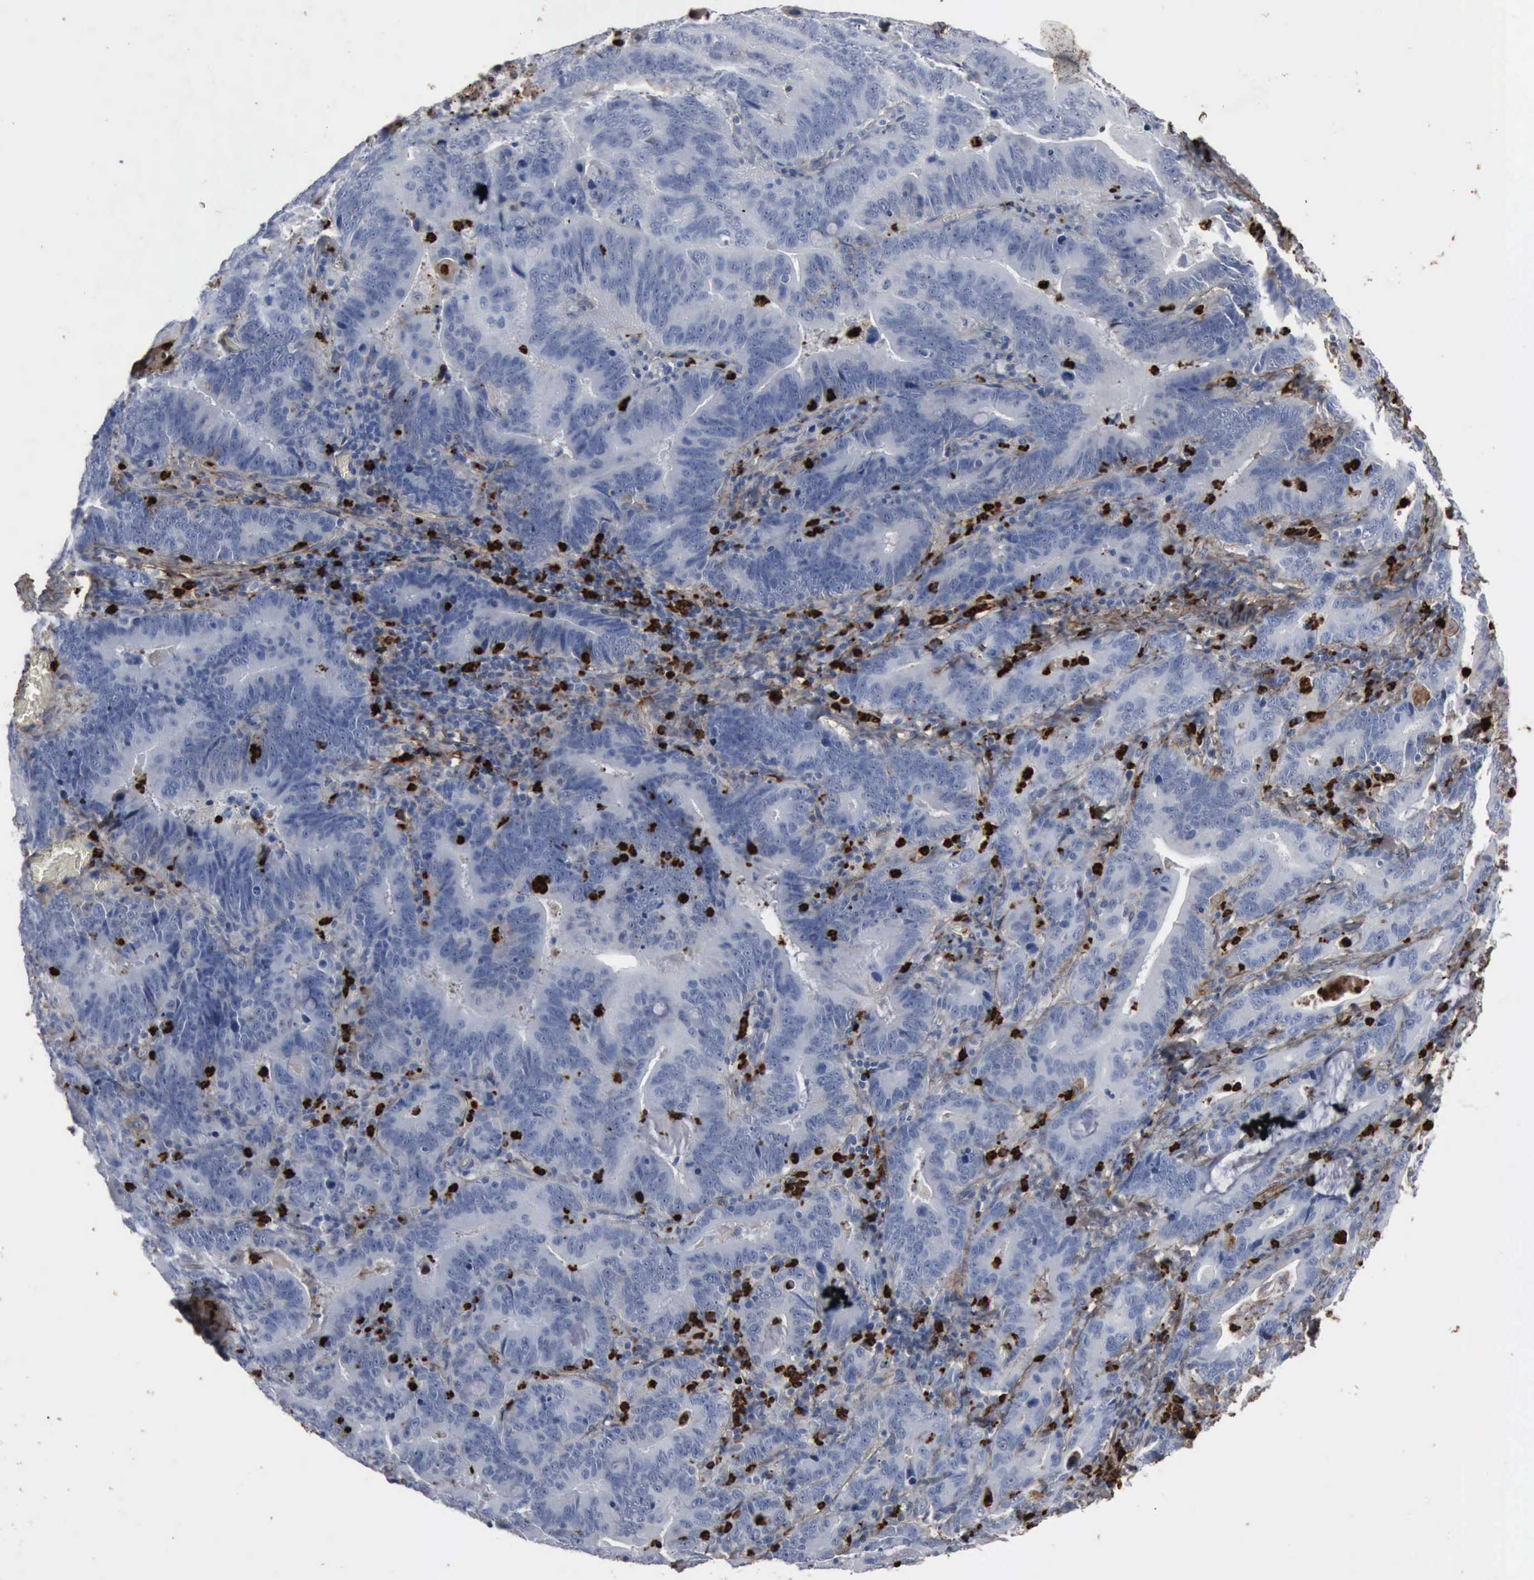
{"staining": {"intensity": "negative", "quantity": "none", "location": "none"}, "tissue": "stomach cancer", "cell_type": "Tumor cells", "image_type": "cancer", "snomed": [{"axis": "morphology", "description": "Adenocarcinoma, NOS"}, {"axis": "topography", "description": "Stomach, upper"}], "caption": "Immunohistochemical staining of stomach adenocarcinoma exhibits no significant expression in tumor cells.", "gene": "FN1", "patient": {"sex": "male", "age": 63}}